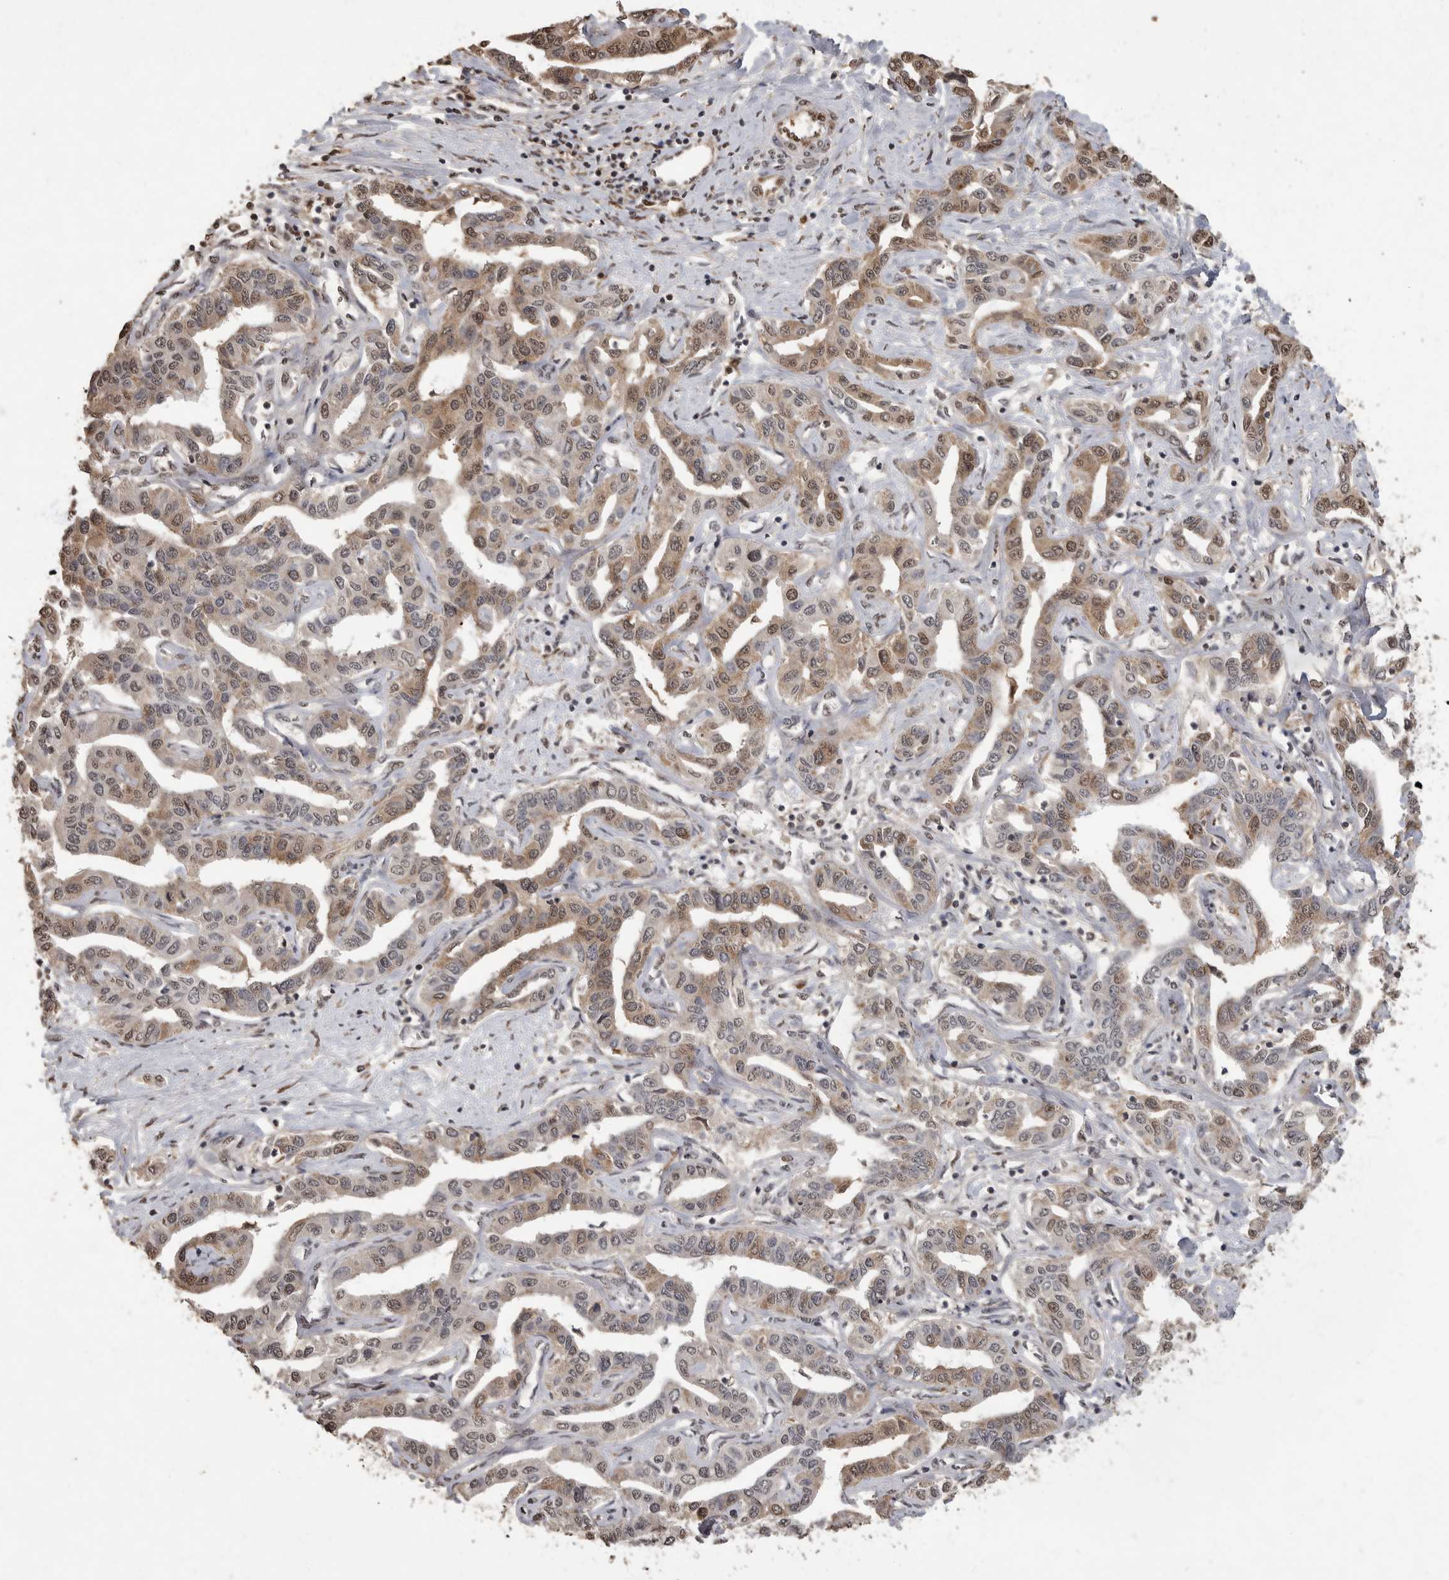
{"staining": {"intensity": "moderate", "quantity": "25%-75%", "location": "cytoplasmic/membranous,nuclear"}, "tissue": "liver cancer", "cell_type": "Tumor cells", "image_type": "cancer", "snomed": [{"axis": "morphology", "description": "Cholangiocarcinoma"}, {"axis": "topography", "description": "Liver"}], "caption": "Liver cholangiocarcinoma stained with a brown dye shows moderate cytoplasmic/membranous and nuclear positive expression in about 25%-75% of tumor cells.", "gene": "MAFG", "patient": {"sex": "male", "age": 59}}